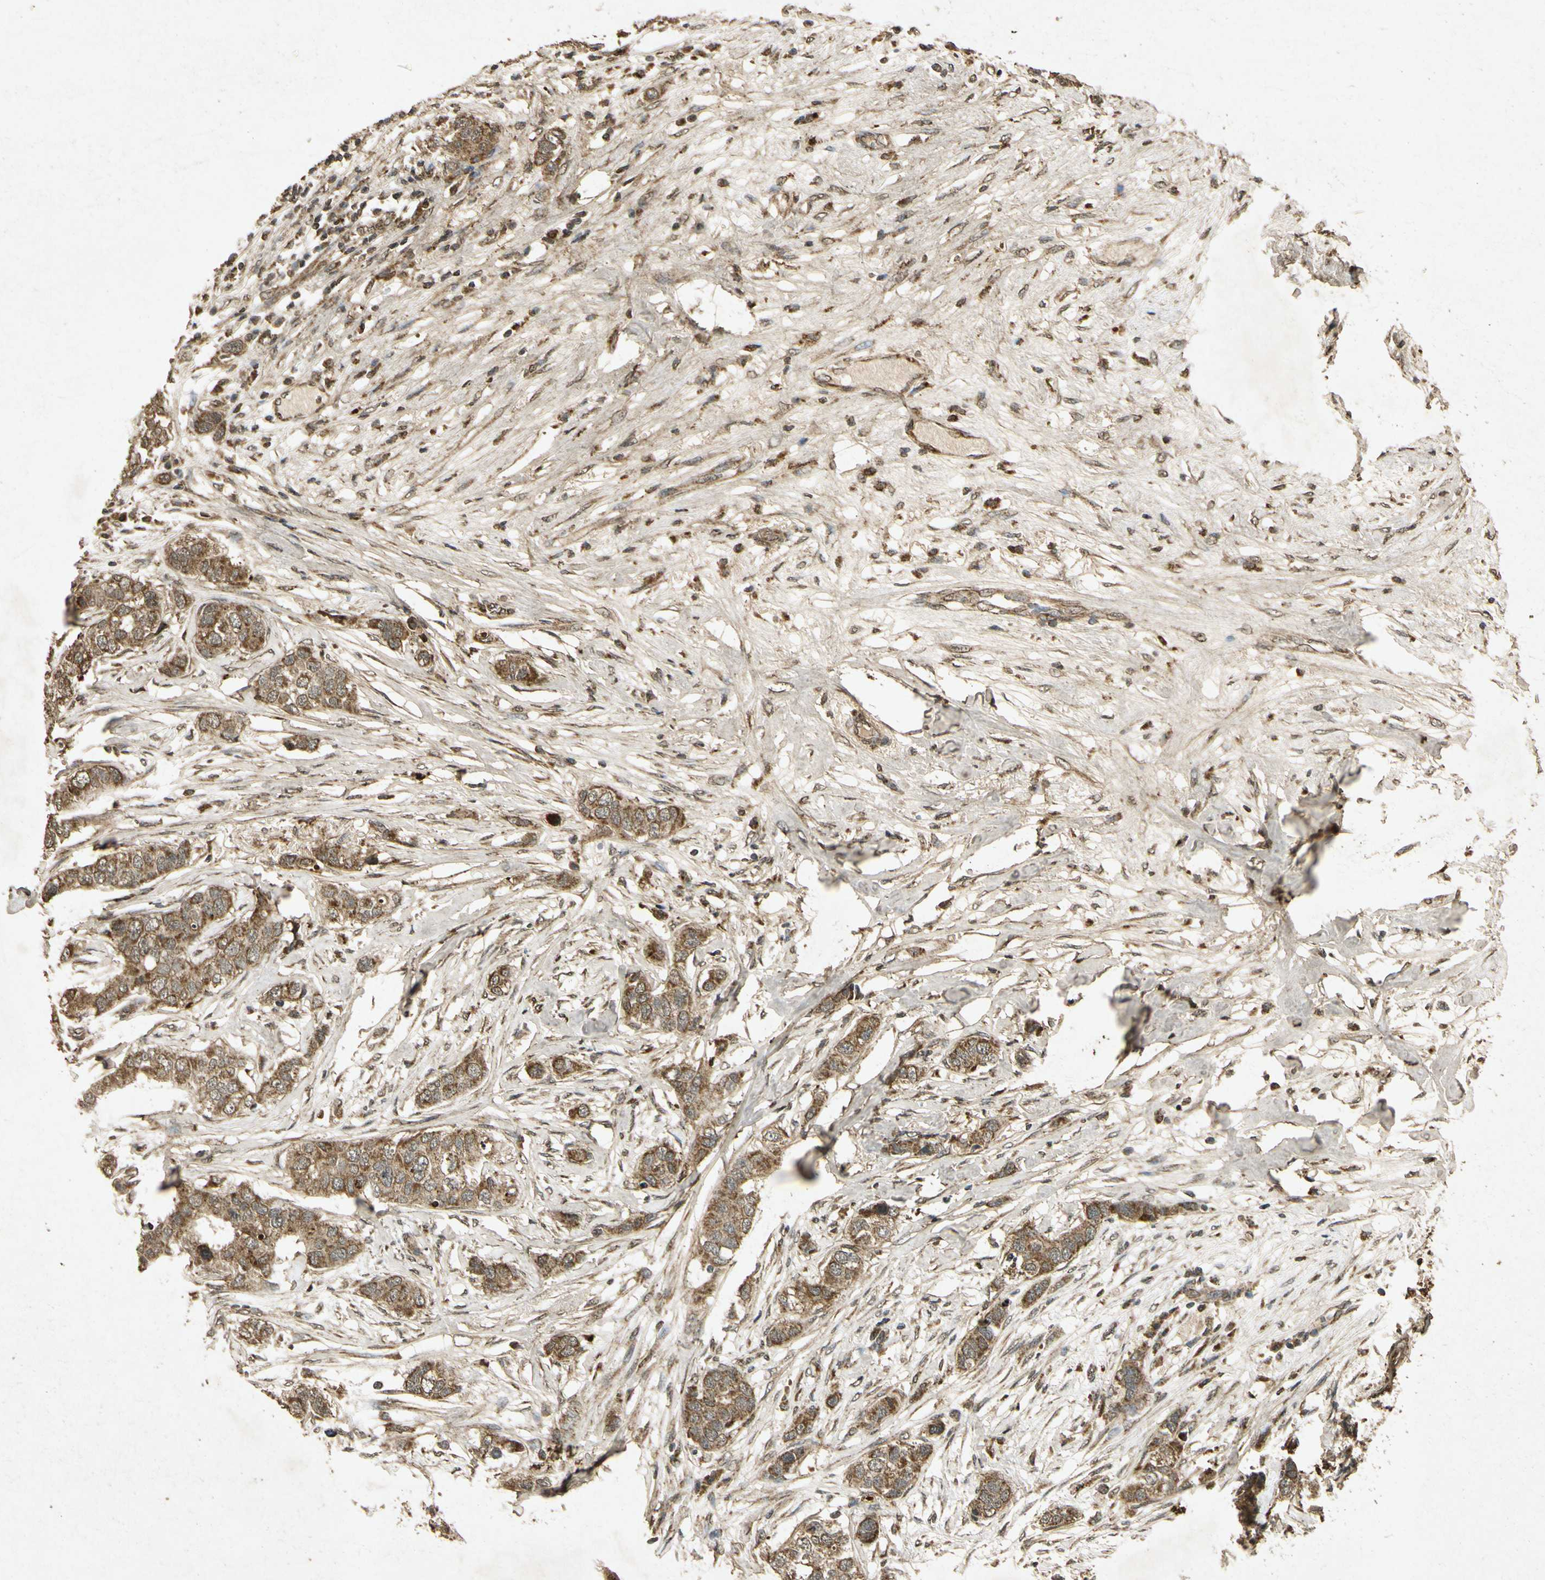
{"staining": {"intensity": "moderate", "quantity": ">75%", "location": "cytoplasmic/membranous"}, "tissue": "breast cancer", "cell_type": "Tumor cells", "image_type": "cancer", "snomed": [{"axis": "morphology", "description": "Duct carcinoma"}, {"axis": "topography", "description": "Breast"}], "caption": "Breast cancer tissue shows moderate cytoplasmic/membranous positivity in about >75% of tumor cells, visualized by immunohistochemistry.", "gene": "PRDX3", "patient": {"sex": "female", "age": 50}}